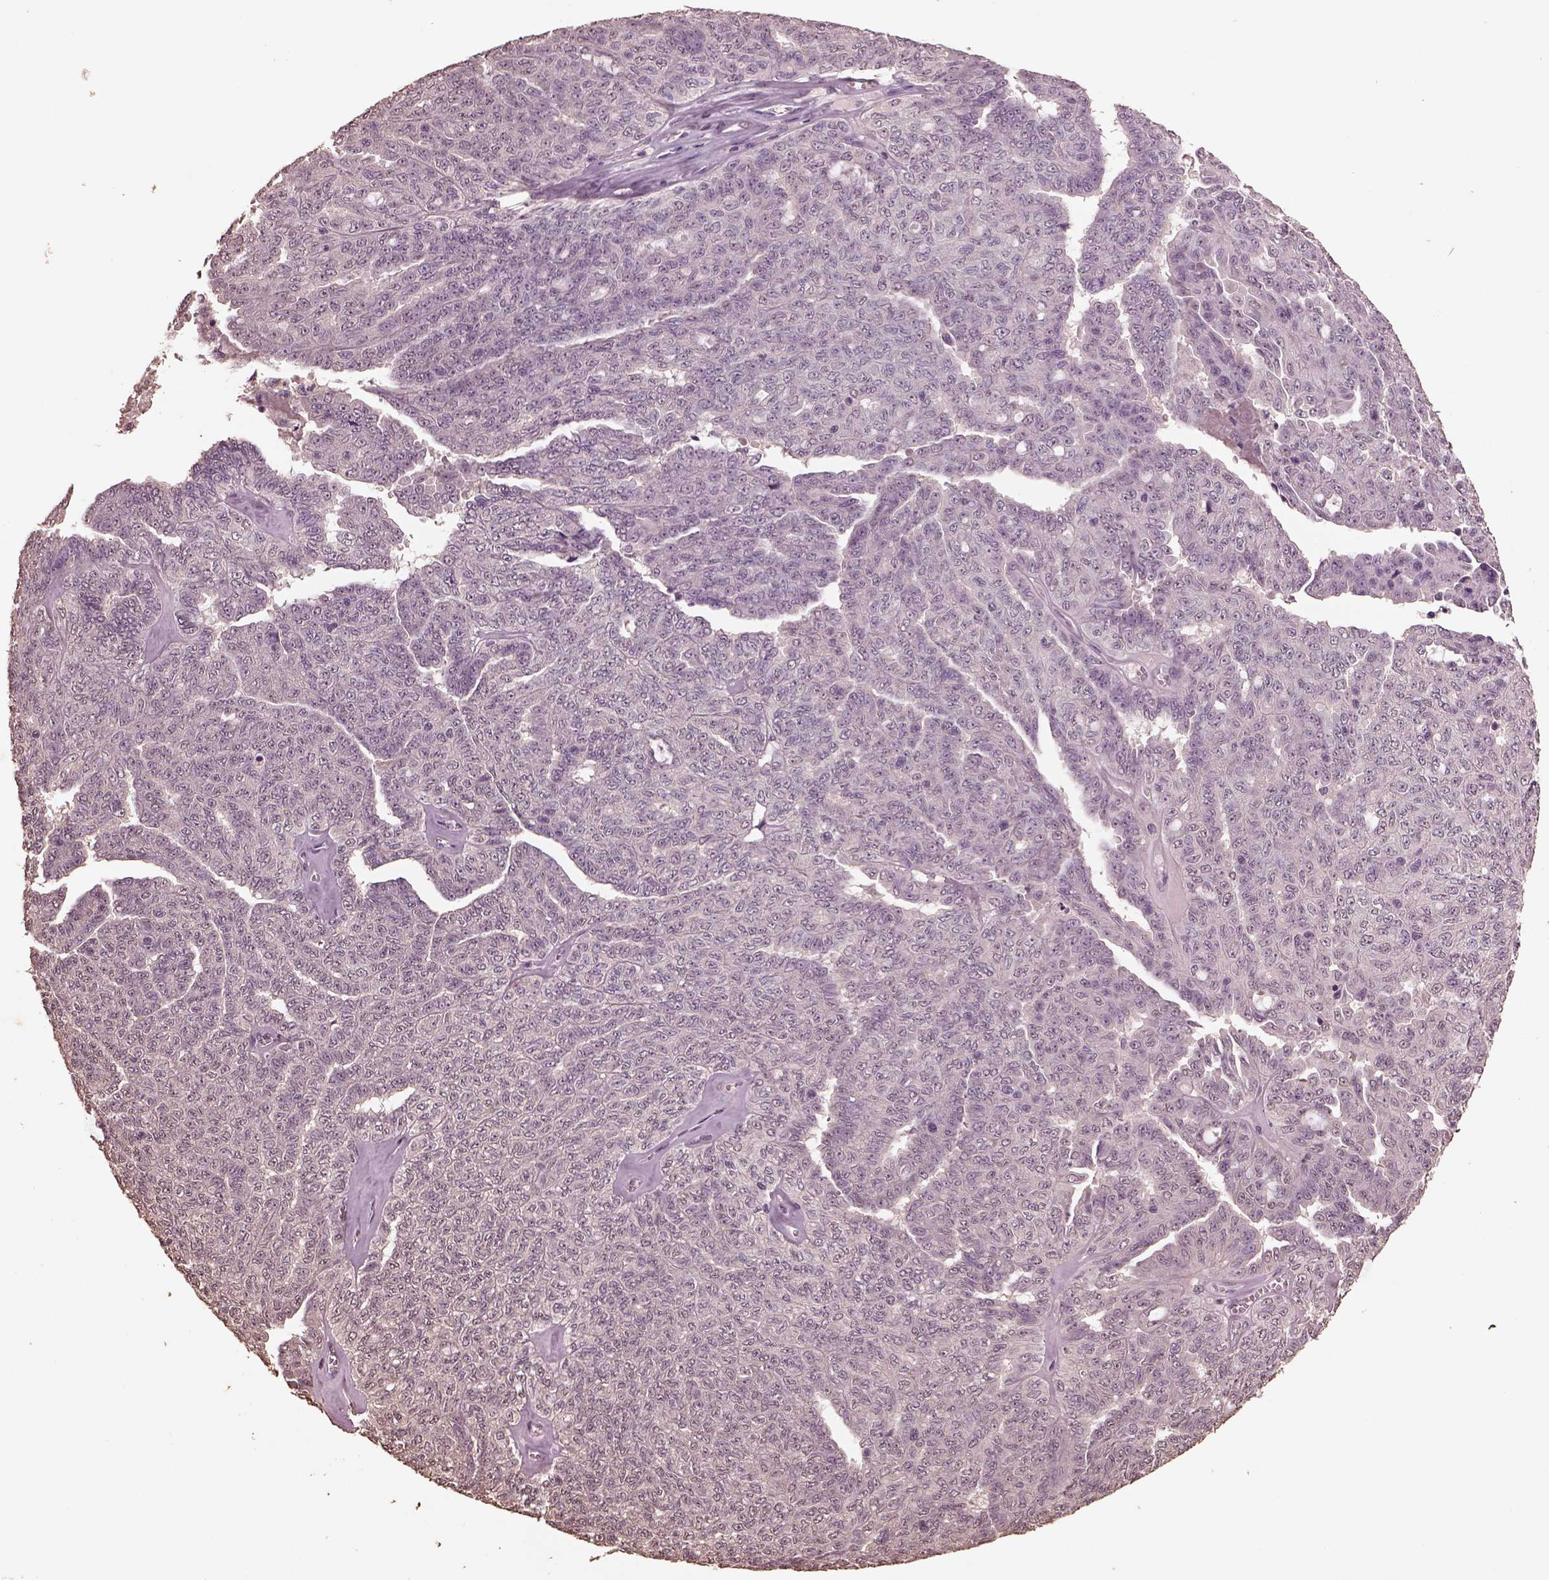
{"staining": {"intensity": "negative", "quantity": "none", "location": "none"}, "tissue": "ovarian cancer", "cell_type": "Tumor cells", "image_type": "cancer", "snomed": [{"axis": "morphology", "description": "Cystadenocarcinoma, serous, NOS"}, {"axis": "topography", "description": "Ovary"}], "caption": "This is an immunohistochemistry (IHC) micrograph of human ovarian serous cystadenocarcinoma. There is no expression in tumor cells.", "gene": "CPT1C", "patient": {"sex": "female", "age": 71}}